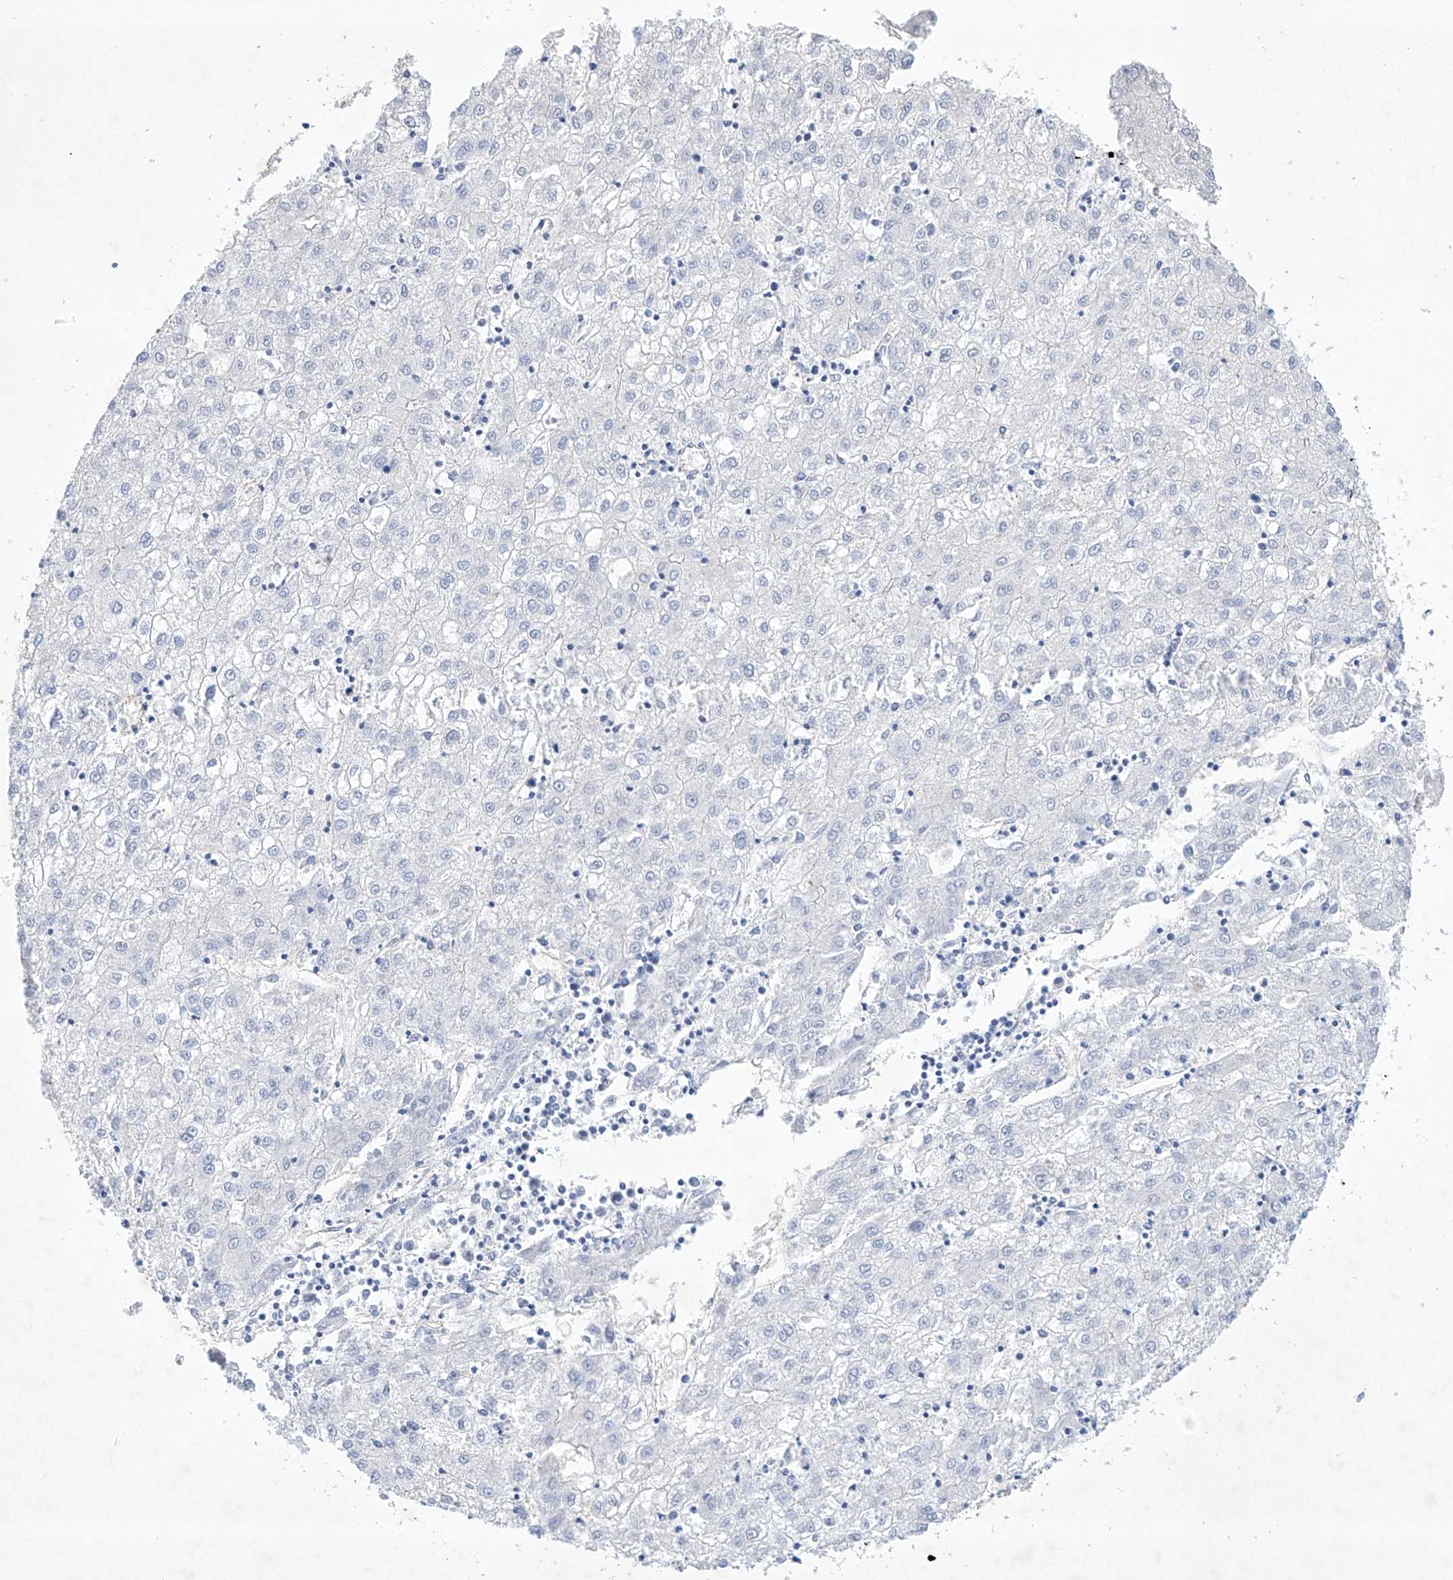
{"staining": {"intensity": "negative", "quantity": "none", "location": "none"}, "tissue": "liver cancer", "cell_type": "Tumor cells", "image_type": "cancer", "snomed": [{"axis": "morphology", "description": "Carcinoma, Hepatocellular, NOS"}, {"axis": "topography", "description": "Liver"}], "caption": "Protein analysis of liver cancer demonstrates no significant staining in tumor cells. Brightfield microscopy of immunohistochemistry (IHC) stained with DAB (3,3'-diaminobenzidine) (brown) and hematoxylin (blue), captured at high magnification.", "gene": "ETV7", "patient": {"sex": "male", "age": 72}}